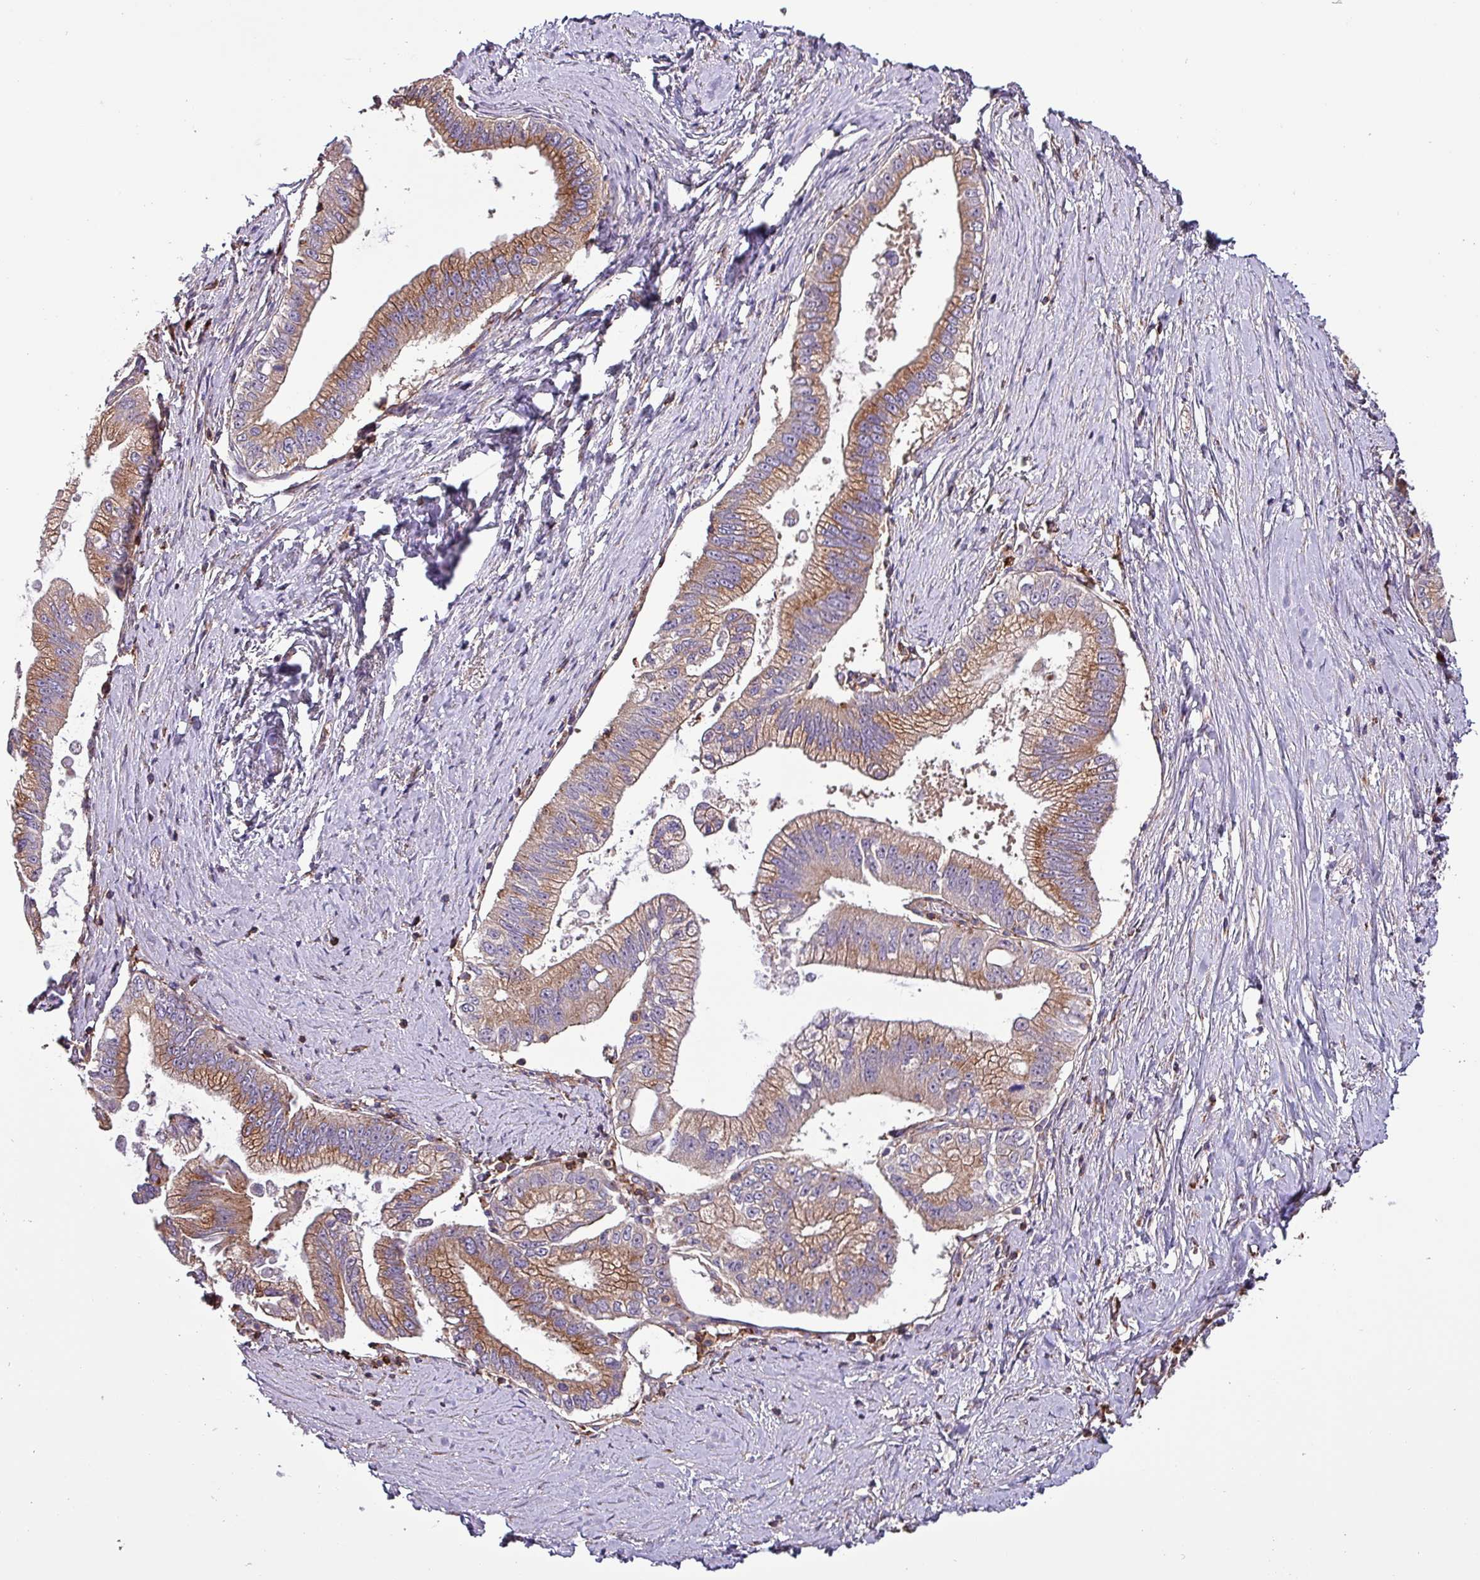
{"staining": {"intensity": "moderate", "quantity": ">75%", "location": "cytoplasmic/membranous"}, "tissue": "pancreatic cancer", "cell_type": "Tumor cells", "image_type": "cancer", "snomed": [{"axis": "morphology", "description": "Adenocarcinoma, NOS"}, {"axis": "topography", "description": "Pancreas"}], "caption": "IHC staining of pancreatic adenocarcinoma, which shows medium levels of moderate cytoplasmic/membranous positivity in about >75% of tumor cells indicating moderate cytoplasmic/membranous protein positivity. The staining was performed using DAB (3,3'-diaminobenzidine) (brown) for protein detection and nuclei were counterstained in hematoxylin (blue).", "gene": "VAMP4", "patient": {"sex": "male", "age": 70}}